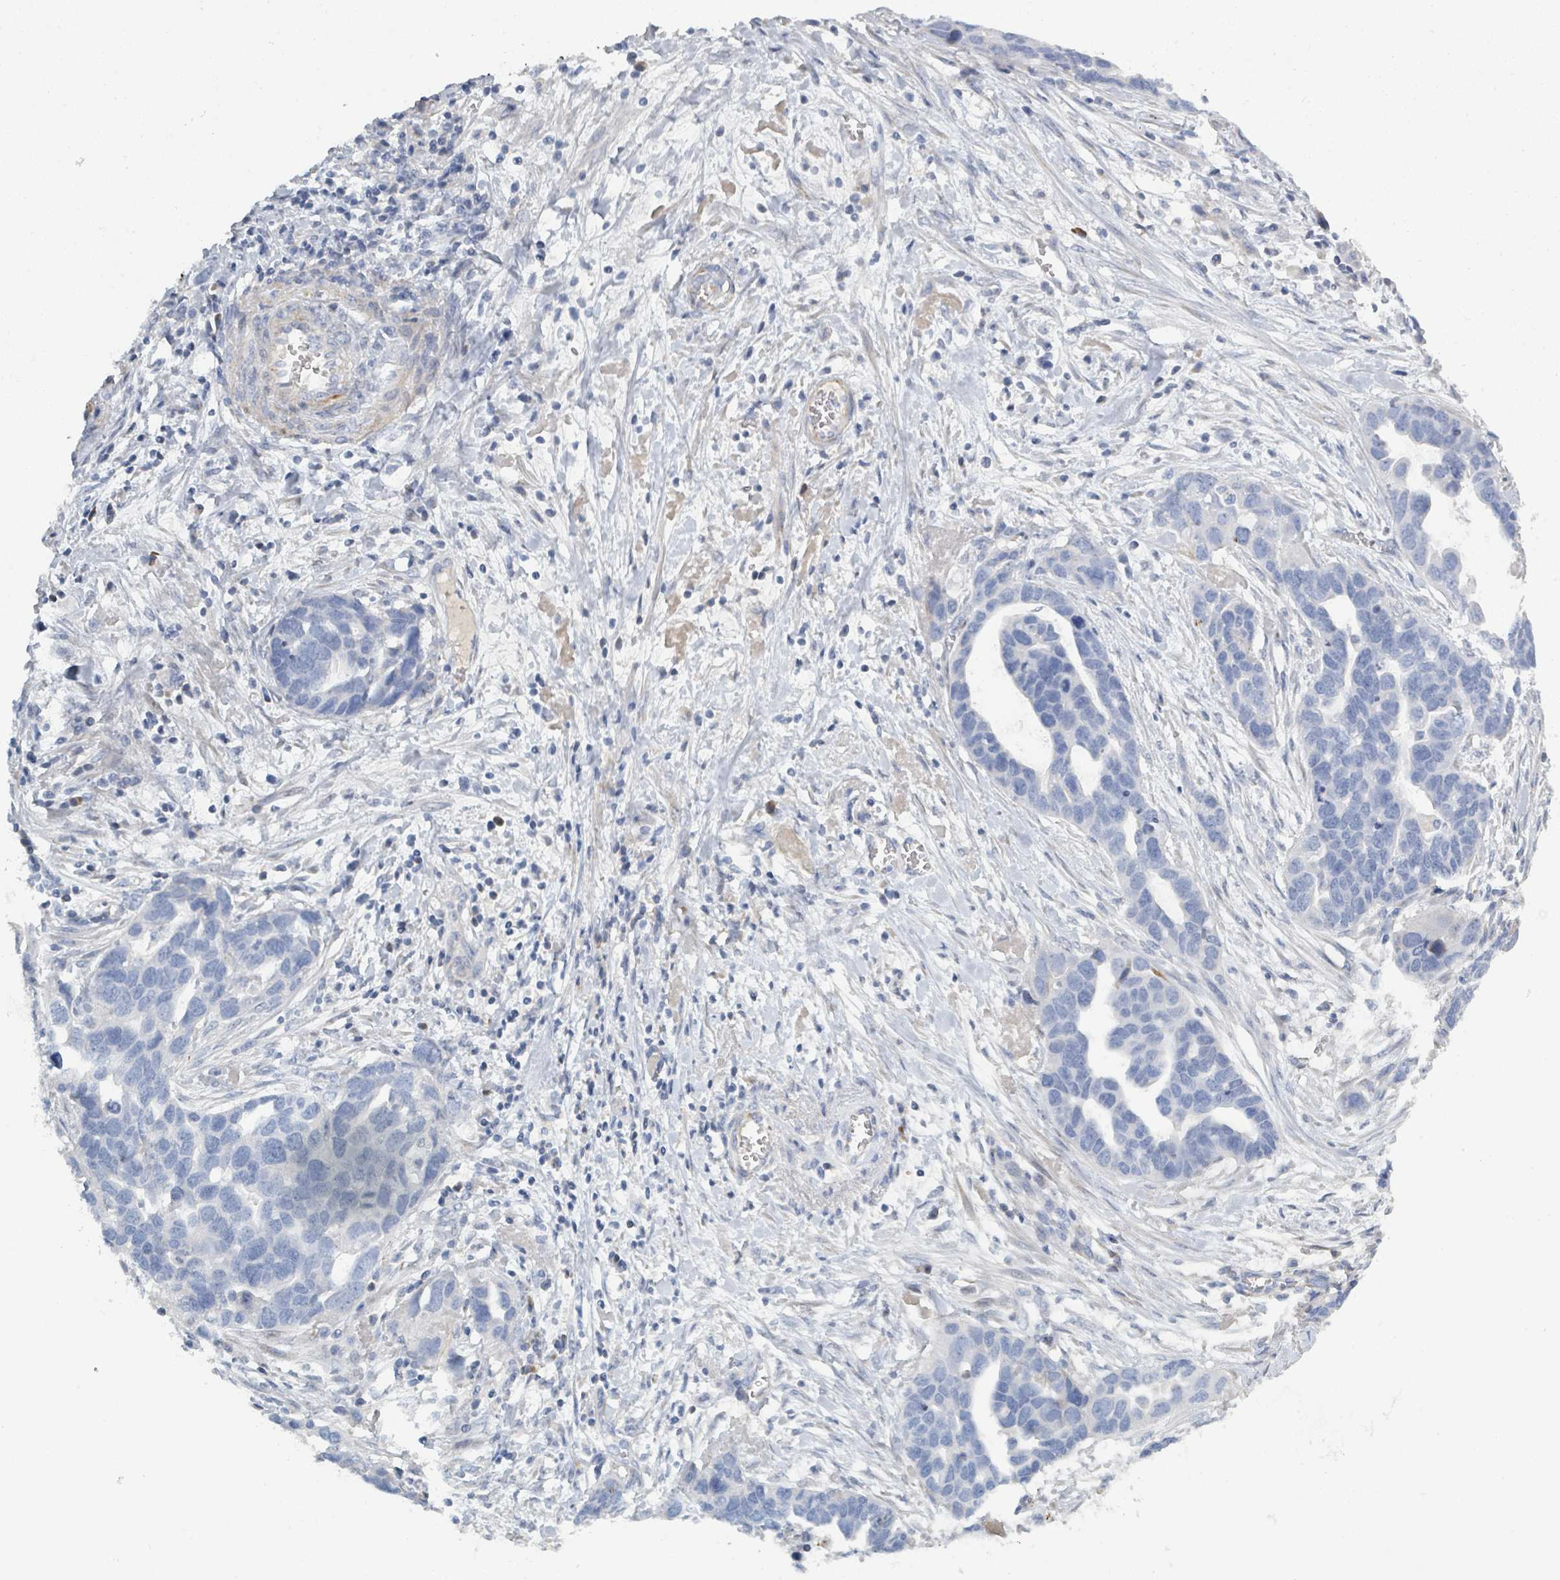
{"staining": {"intensity": "negative", "quantity": "none", "location": "none"}, "tissue": "ovarian cancer", "cell_type": "Tumor cells", "image_type": "cancer", "snomed": [{"axis": "morphology", "description": "Cystadenocarcinoma, serous, NOS"}, {"axis": "topography", "description": "Ovary"}], "caption": "IHC of human ovarian serous cystadenocarcinoma shows no positivity in tumor cells.", "gene": "RAB33B", "patient": {"sex": "female", "age": 54}}